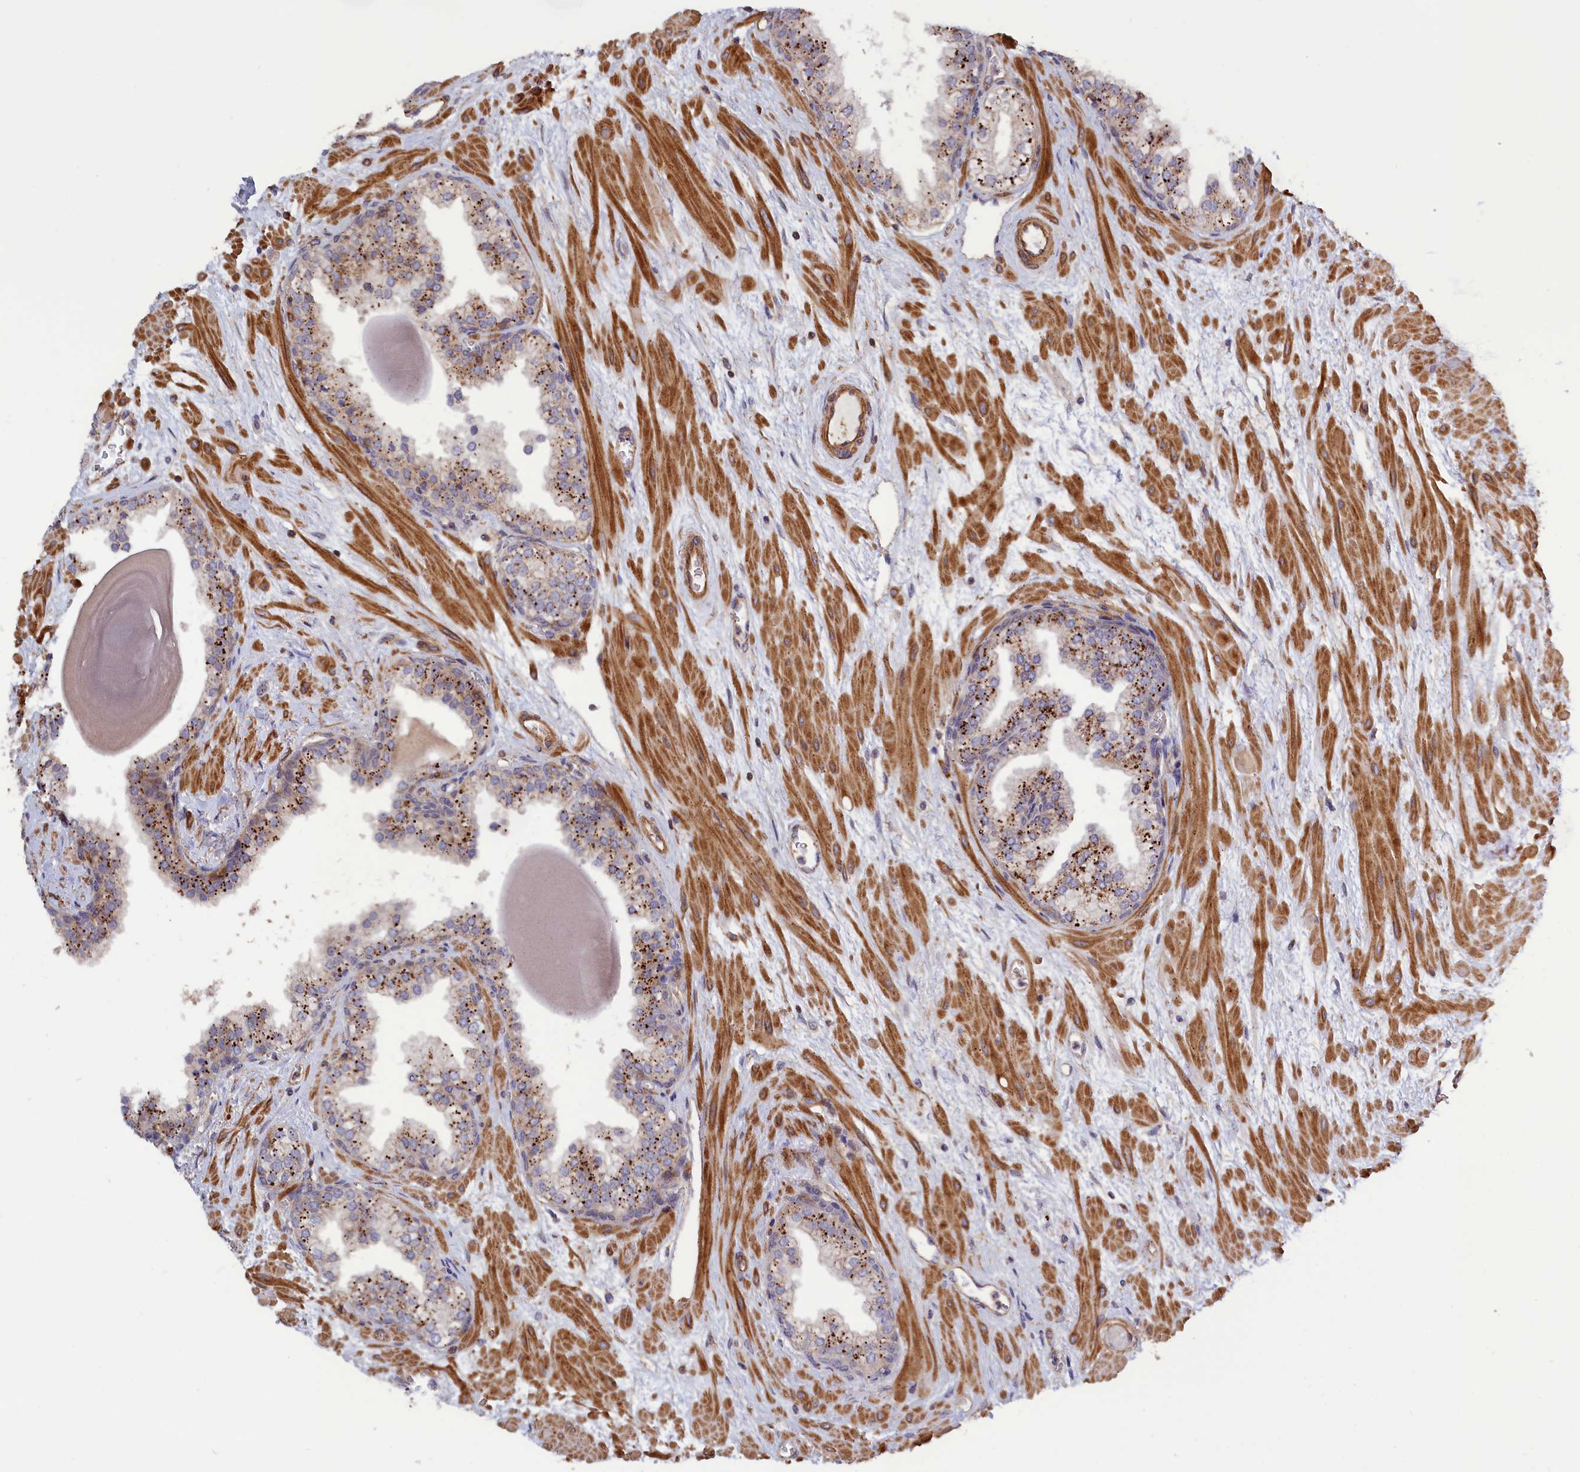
{"staining": {"intensity": "strong", "quantity": "25%-75%", "location": "cytoplasmic/membranous"}, "tissue": "prostate", "cell_type": "Glandular cells", "image_type": "normal", "snomed": [{"axis": "morphology", "description": "Normal tissue, NOS"}, {"axis": "topography", "description": "Prostate"}], "caption": "Immunohistochemical staining of unremarkable prostate exhibits high levels of strong cytoplasmic/membranous expression in about 25%-75% of glandular cells.", "gene": "ANKRD27", "patient": {"sex": "male", "age": 48}}